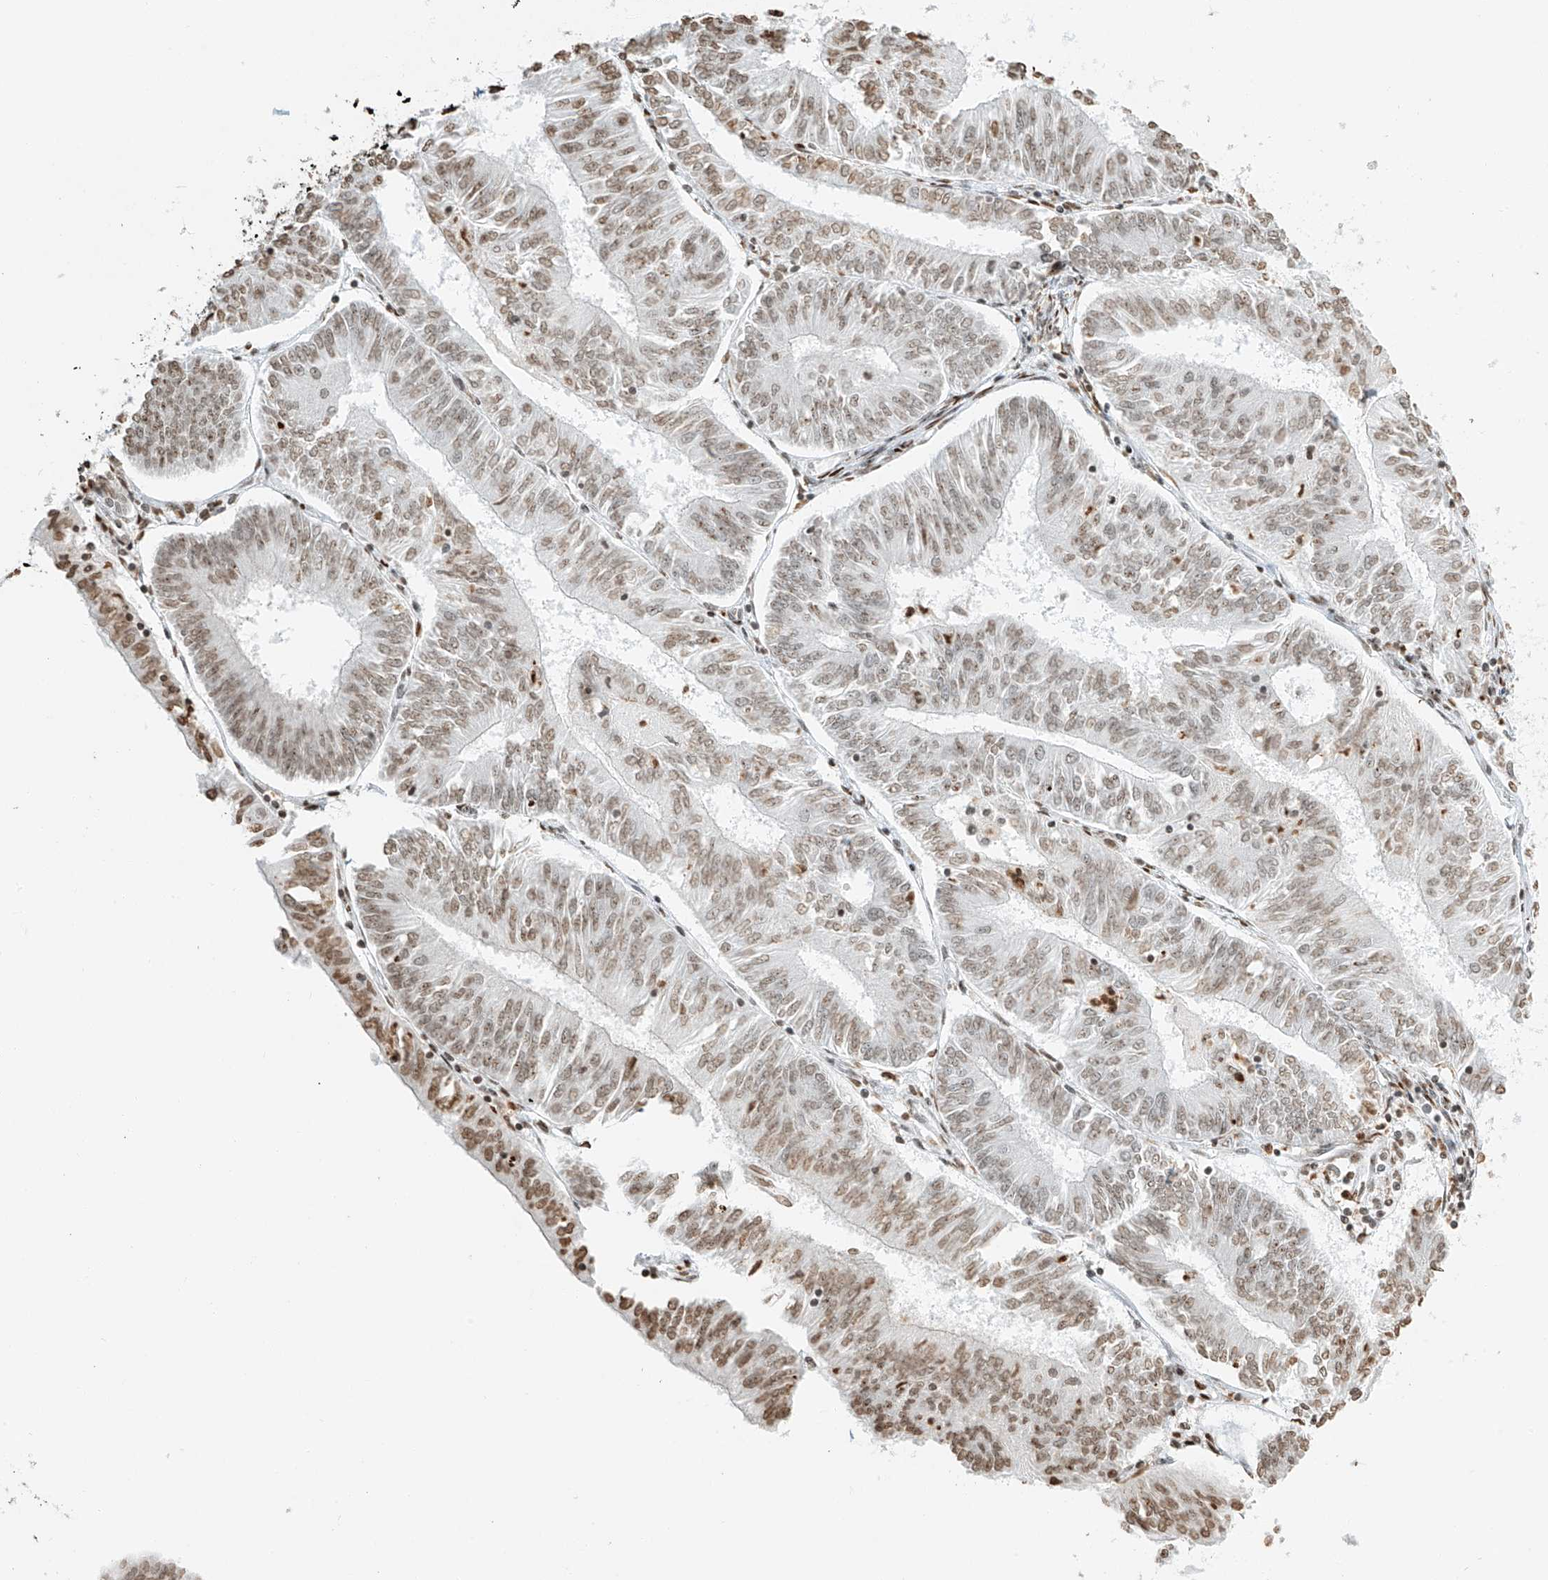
{"staining": {"intensity": "moderate", "quantity": "25%-75%", "location": "nuclear"}, "tissue": "endometrial cancer", "cell_type": "Tumor cells", "image_type": "cancer", "snomed": [{"axis": "morphology", "description": "Adenocarcinoma, NOS"}, {"axis": "topography", "description": "Endometrium"}], "caption": "Endometrial adenocarcinoma tissue shows moderate nuclear staining in about 25%-75% of tumor cells, visualized by immunohistochemistry.", "gene": "C17orf58", "patient": {"sex": "female", "age": 58}}